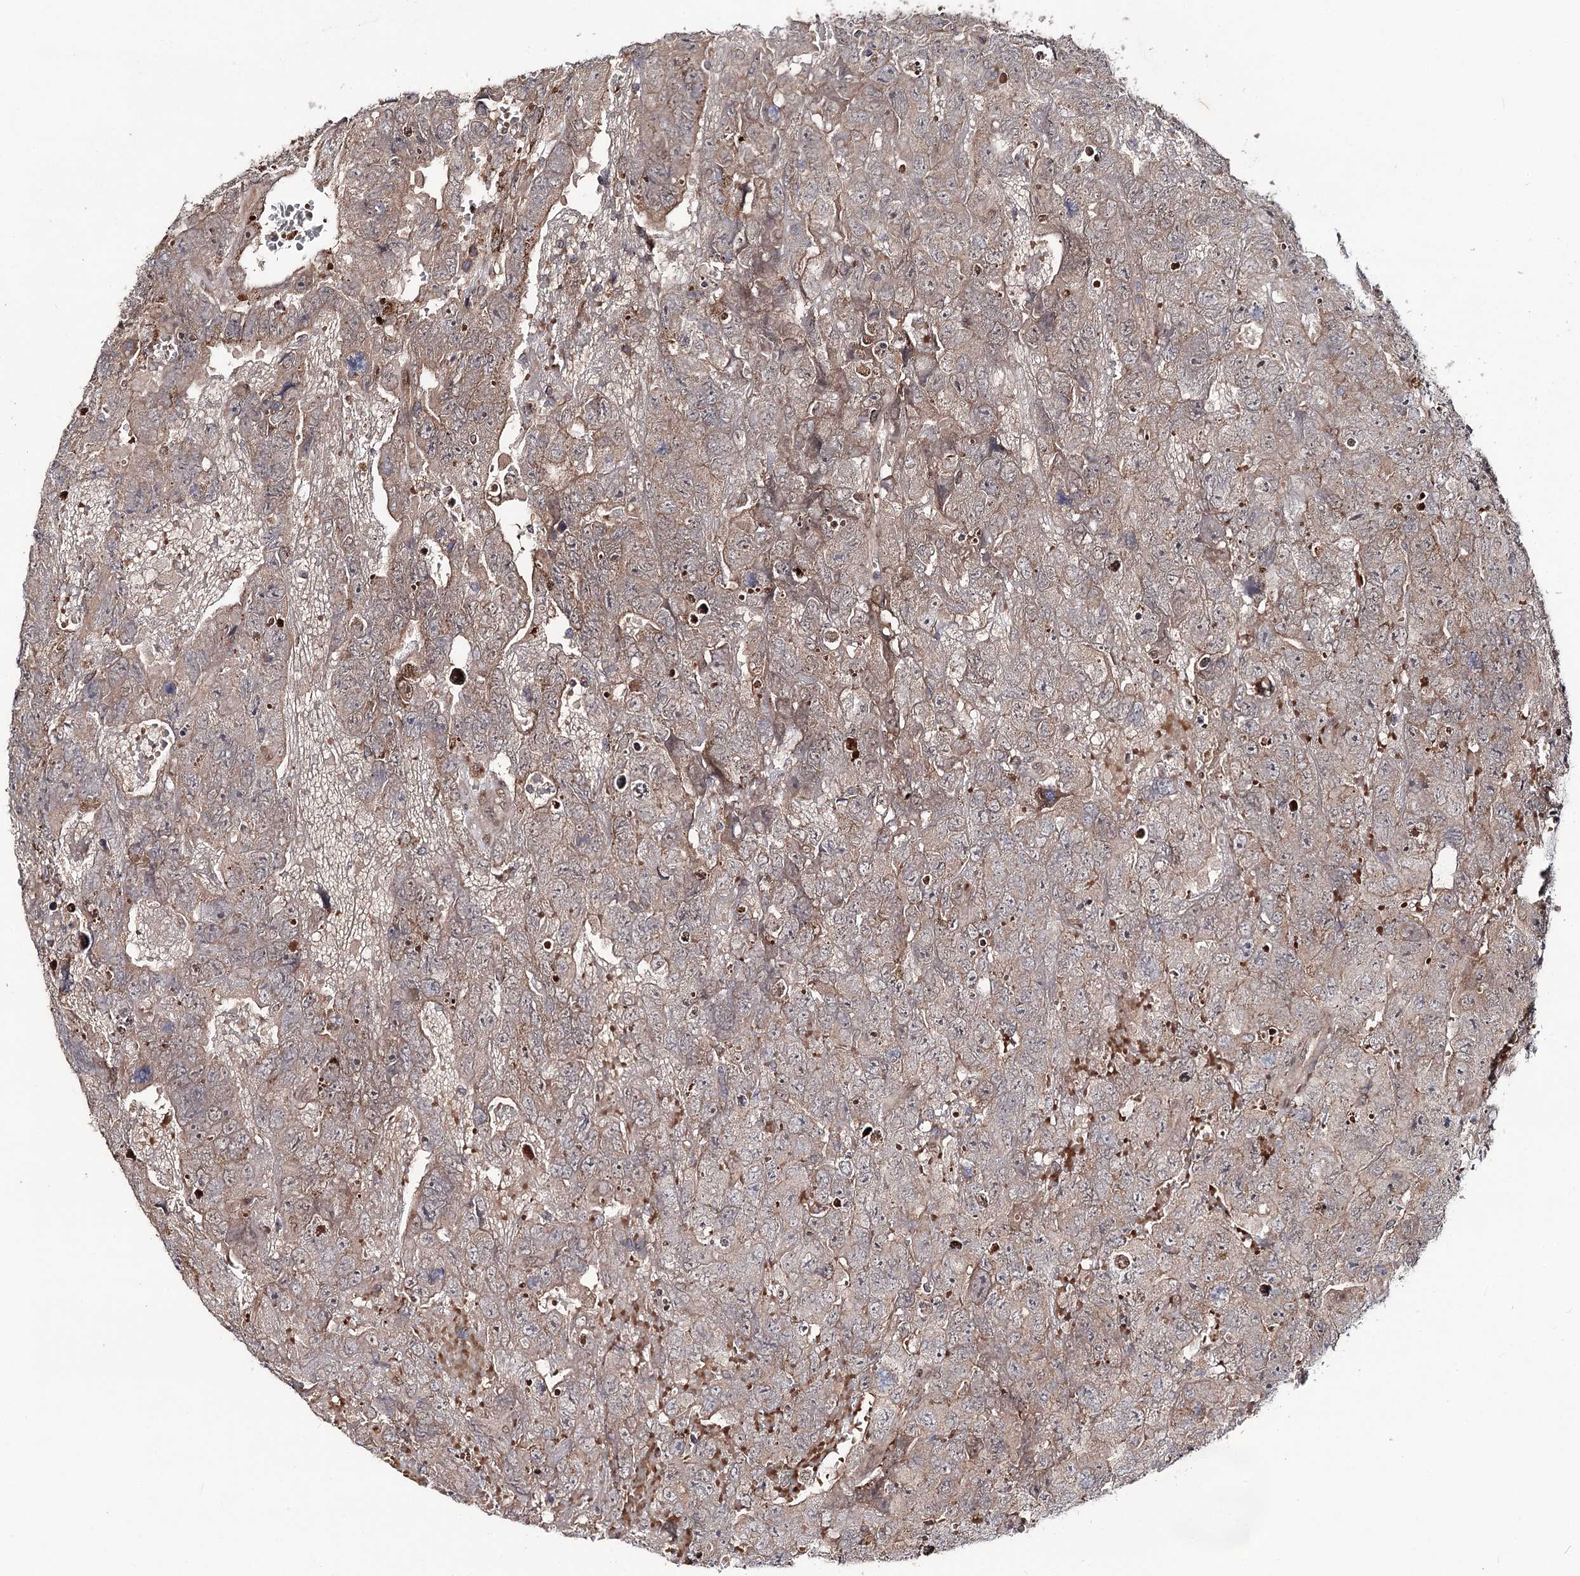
{"staining": {"intensity": "weak", "quantity": ">75%", "location": "cytoplasmic/membranous"}, "tissue": "testis cancer", "cell_type": "Tumor cells", "image_type": "cancer", "snomed": [{"axis": "morphology", "description": "Carcinoma, Embryonal, NOS"}, {"axis": "topography", "description": "Testis"}], "caption": "An immunohistochemistry (IHC) histopathology image of neoplastic tissue is shown. Protein staining in brown labels weak cytoplasmic/membranous positivity in testis embryonal carcinoma within tumor cells. (DAB = brown stain, brightfield microscopy at high magnification).", "gene": "MSANTD2", "patient": {"sex": "male", "age": 45}}